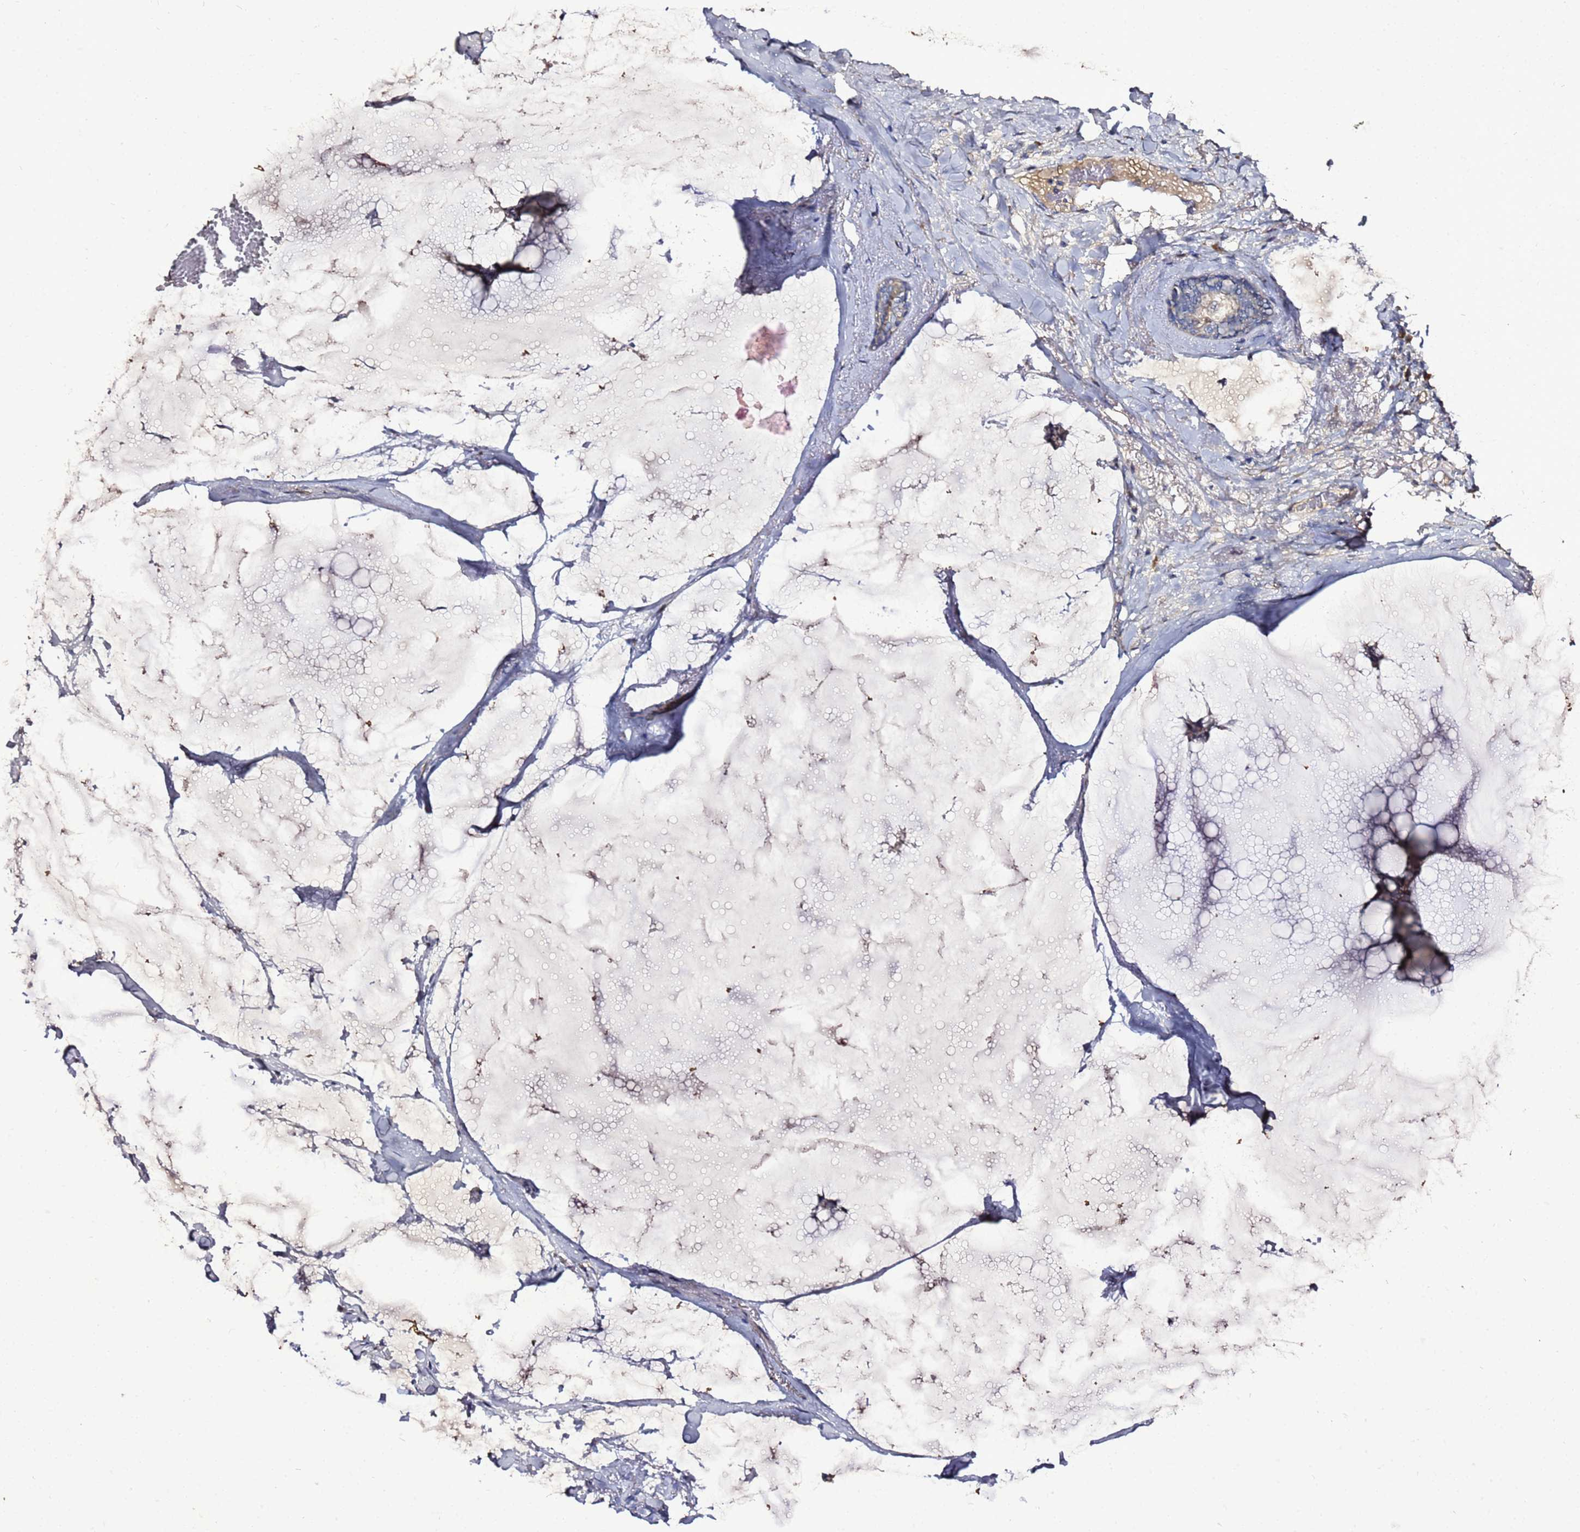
{"staining": {"intensity": "negative", "quantity": "none", "location": "none"}, "tissue": "breast cancer", "cell_type": "Tumor cells", "image_type": "cancer", "snomed": [{"axis": "morphology", "description": "Duct carcinoma"}, {"axis": "topography", "description": "Breast"}], "caption": "High magnification brightfield microscopy of breast cancer stained with DAB (brown) and counterstained with hematoxylin (blue): tumor cells show no significant staining. The staining is performed using DAB brown chromogen with nuclei counter-stained in using hematoxylin.", "gene": "NOL8", "patient": {"sex": "female", "age": 93}}